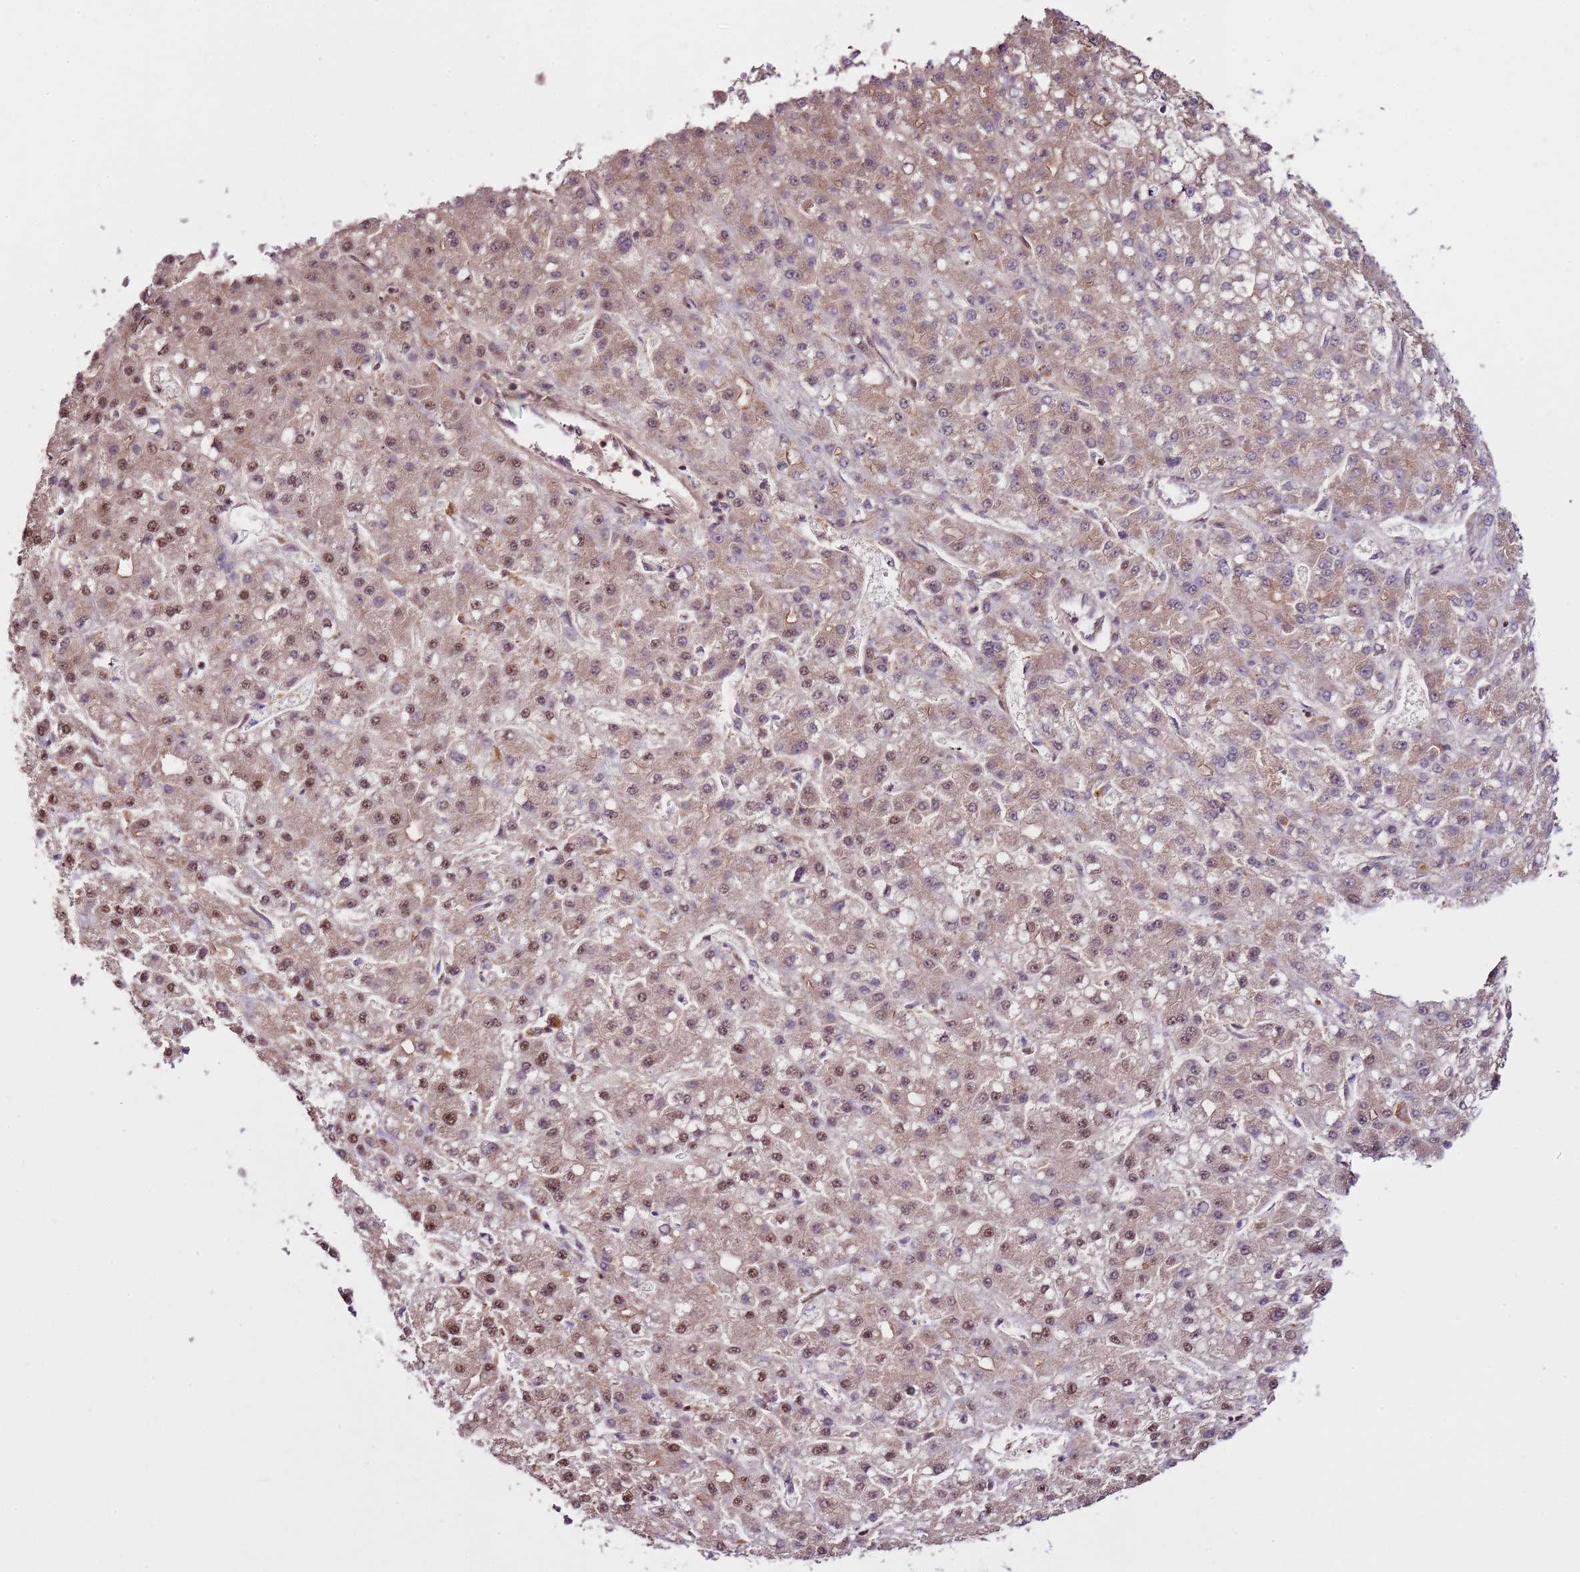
{"staining": {"intensity": "moderate", "quantity": "<25%", "location": "cytoplasmic/membranous,nuclear"}, "tissue": "liver cancer", "cell_type": "Tumor cells", "image_type": "cancer", "snomed": [{"axis": "morphology", "description": "Carcinoma, Hepatocellular, NOS"}, {"axis": "topography", "description": "Liver"}], "caption": "Immunohistochemistry micrograph of human hepatocellular carcinoma (liver) stained for a protein (brown), which reveals low levels of moderate cytoplasmic/membranous and nuclear positivity in approximately <25% of tumor cells.", "gene": "ZBTB12", "patient": {"sex": "male", "age": 67}}